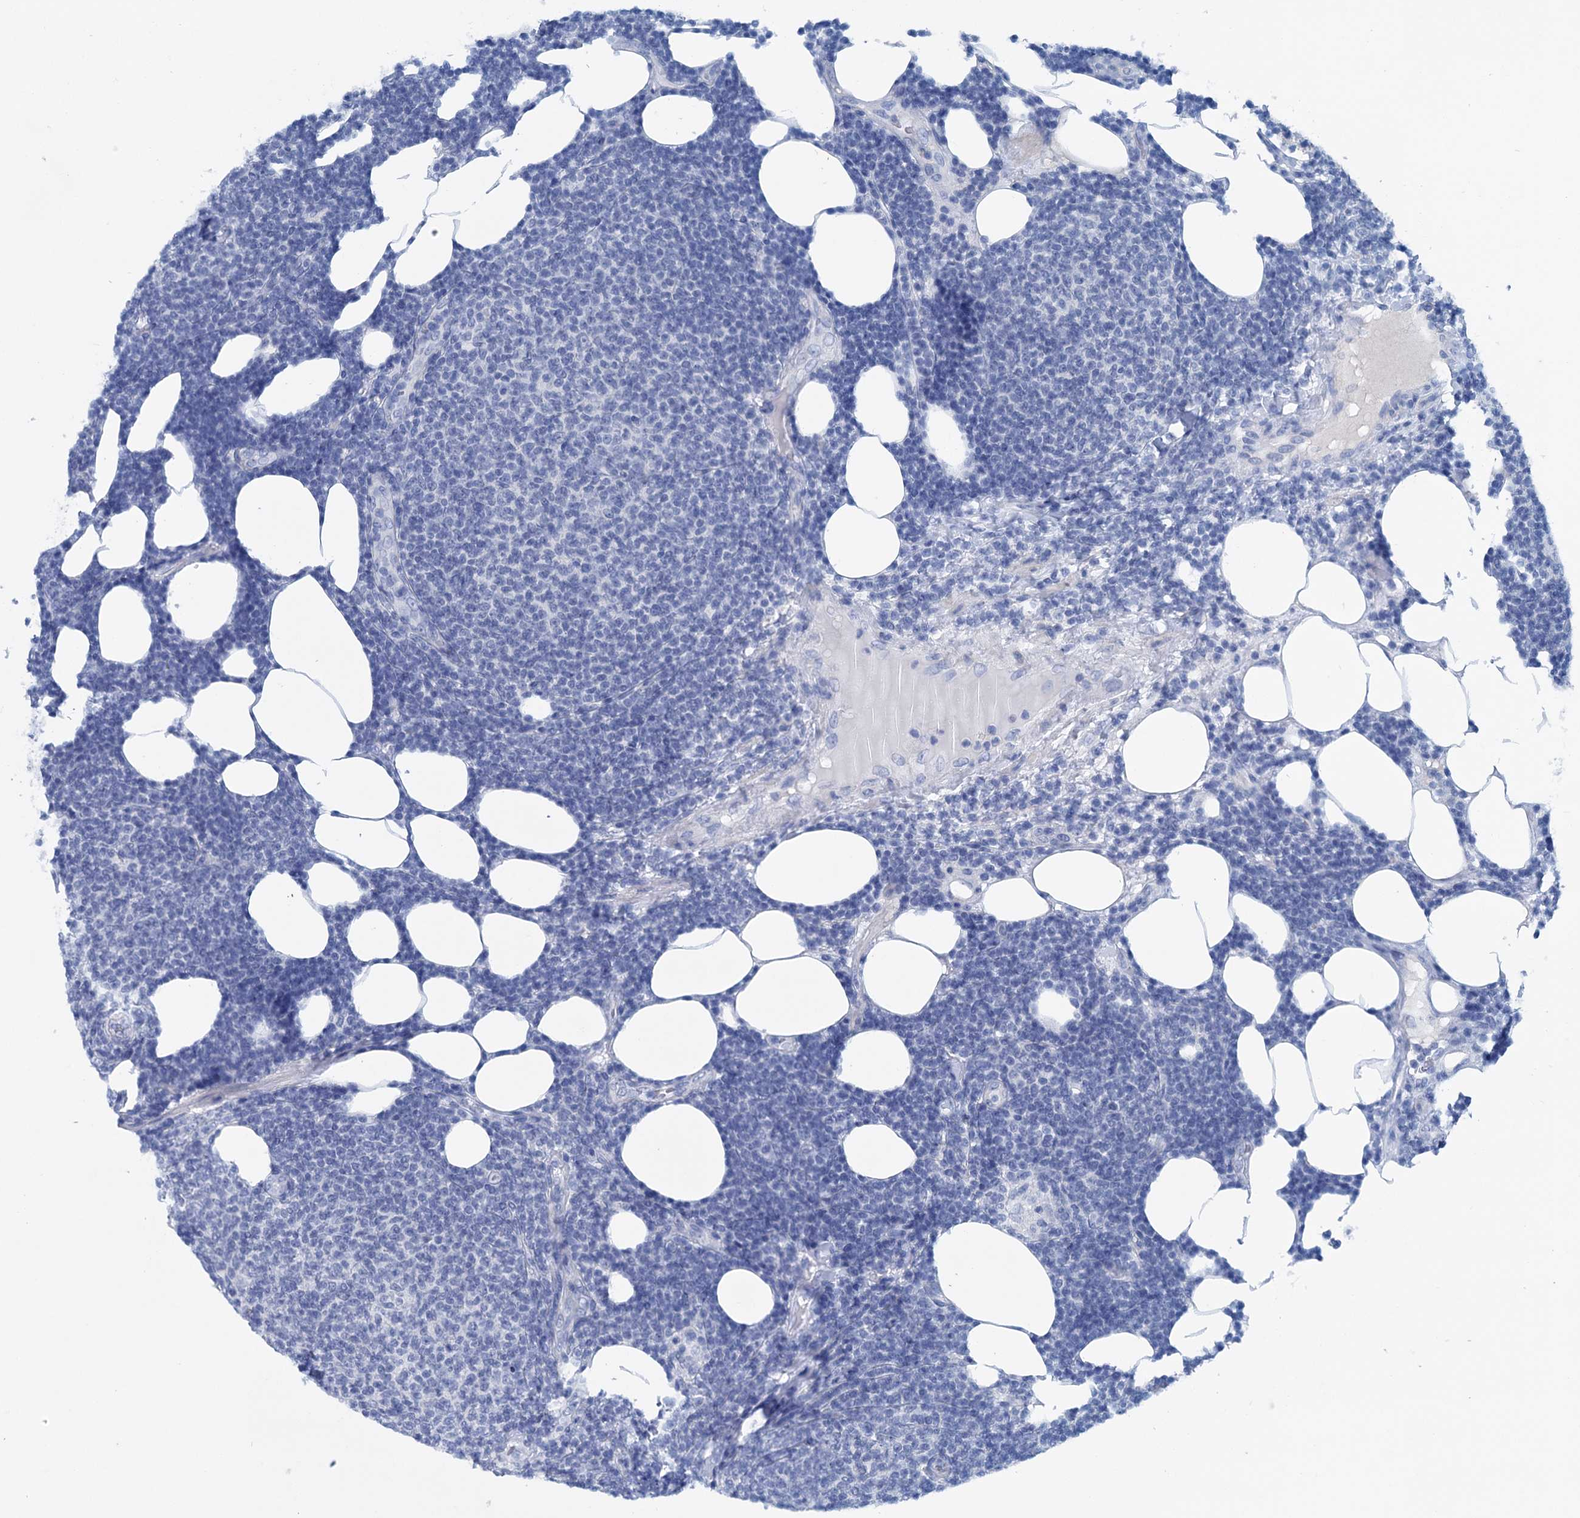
{"staining": {"intensity": "negative", "quantity": "none", "location": "none"}, "tissue": "lymphoma", "cell_type": "Tumor cells", "image_type": "cancer", "snomed": [{"axis": "morphology", "description": "Malignant lymphoma, non-Hodgkin's type, Low grade"}, {"axis": "topography", "description": "Lymph node"}], "caption": "There is no significant expression in tumor cells of lymphoma. Brightfield microscopy of immunohistochemistry (IHC) stained with DAB (3,3'-diaminobenzidine) (brown) and hematoxylin (blue), captured at high magnification.", "gene": "MYOZ3", "patient": {"sex": "male", "age": 66}}